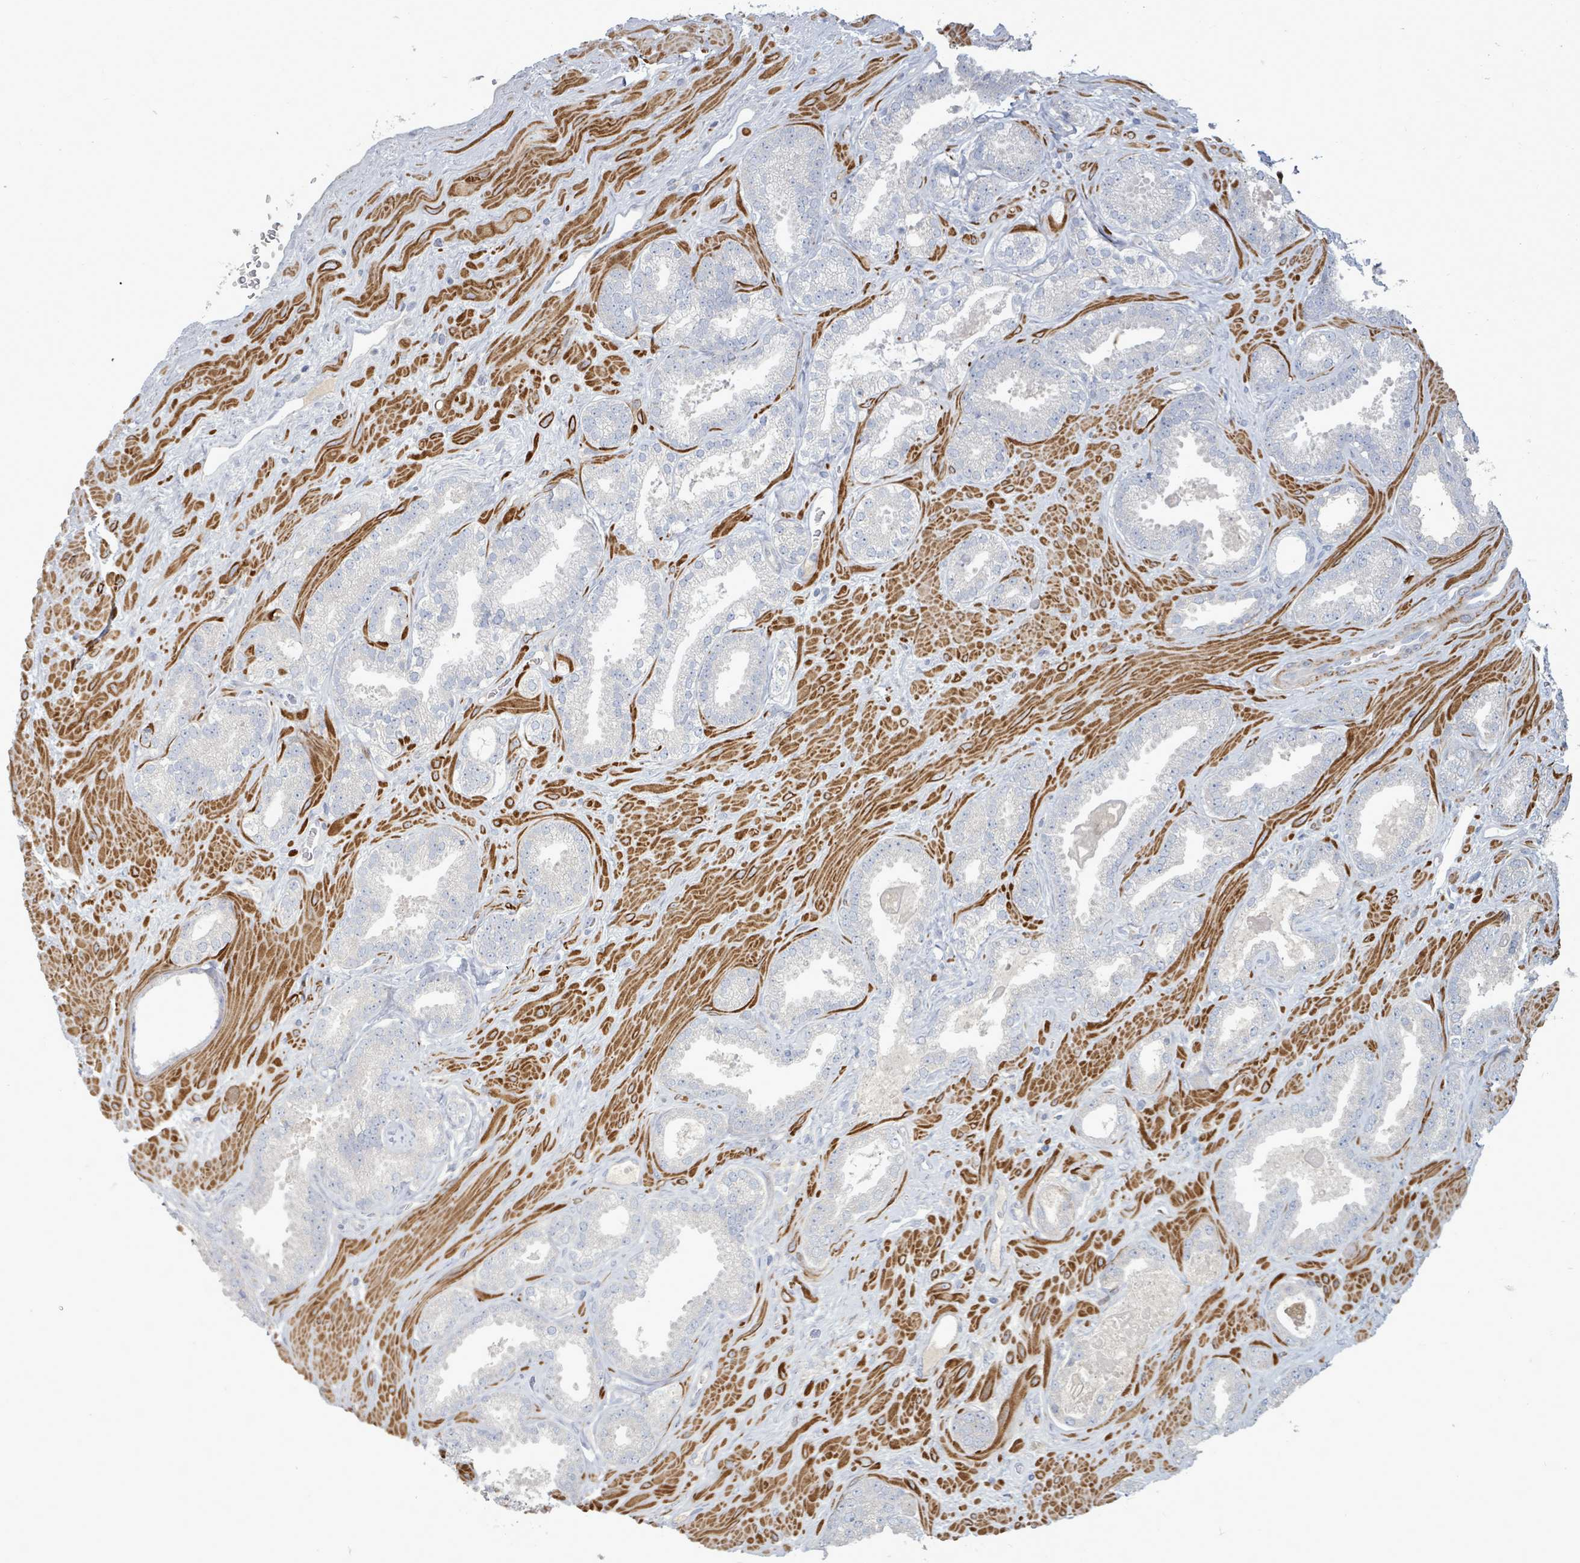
{"staining": {"intensity": "negative", "quantity": "none", "location": "none"}, "tissue": "prostate cancer", "cell_type": "Tumor cells", "image_type": "cancer", "snomed": [{"axis": "morphology", "description": "Adenocarcinoma, Low grade"}, {"axis": "topography", "description": "Prostate"}], "caption": "IHC image of neoplastic tissue: human prostate cancer (low-grade adenocarcinoma) stained with DAB exhibits no significant protein positivity in tumor cells.", "gene": "ARGFX", "patient": {"sex": "male", "age": 62}}